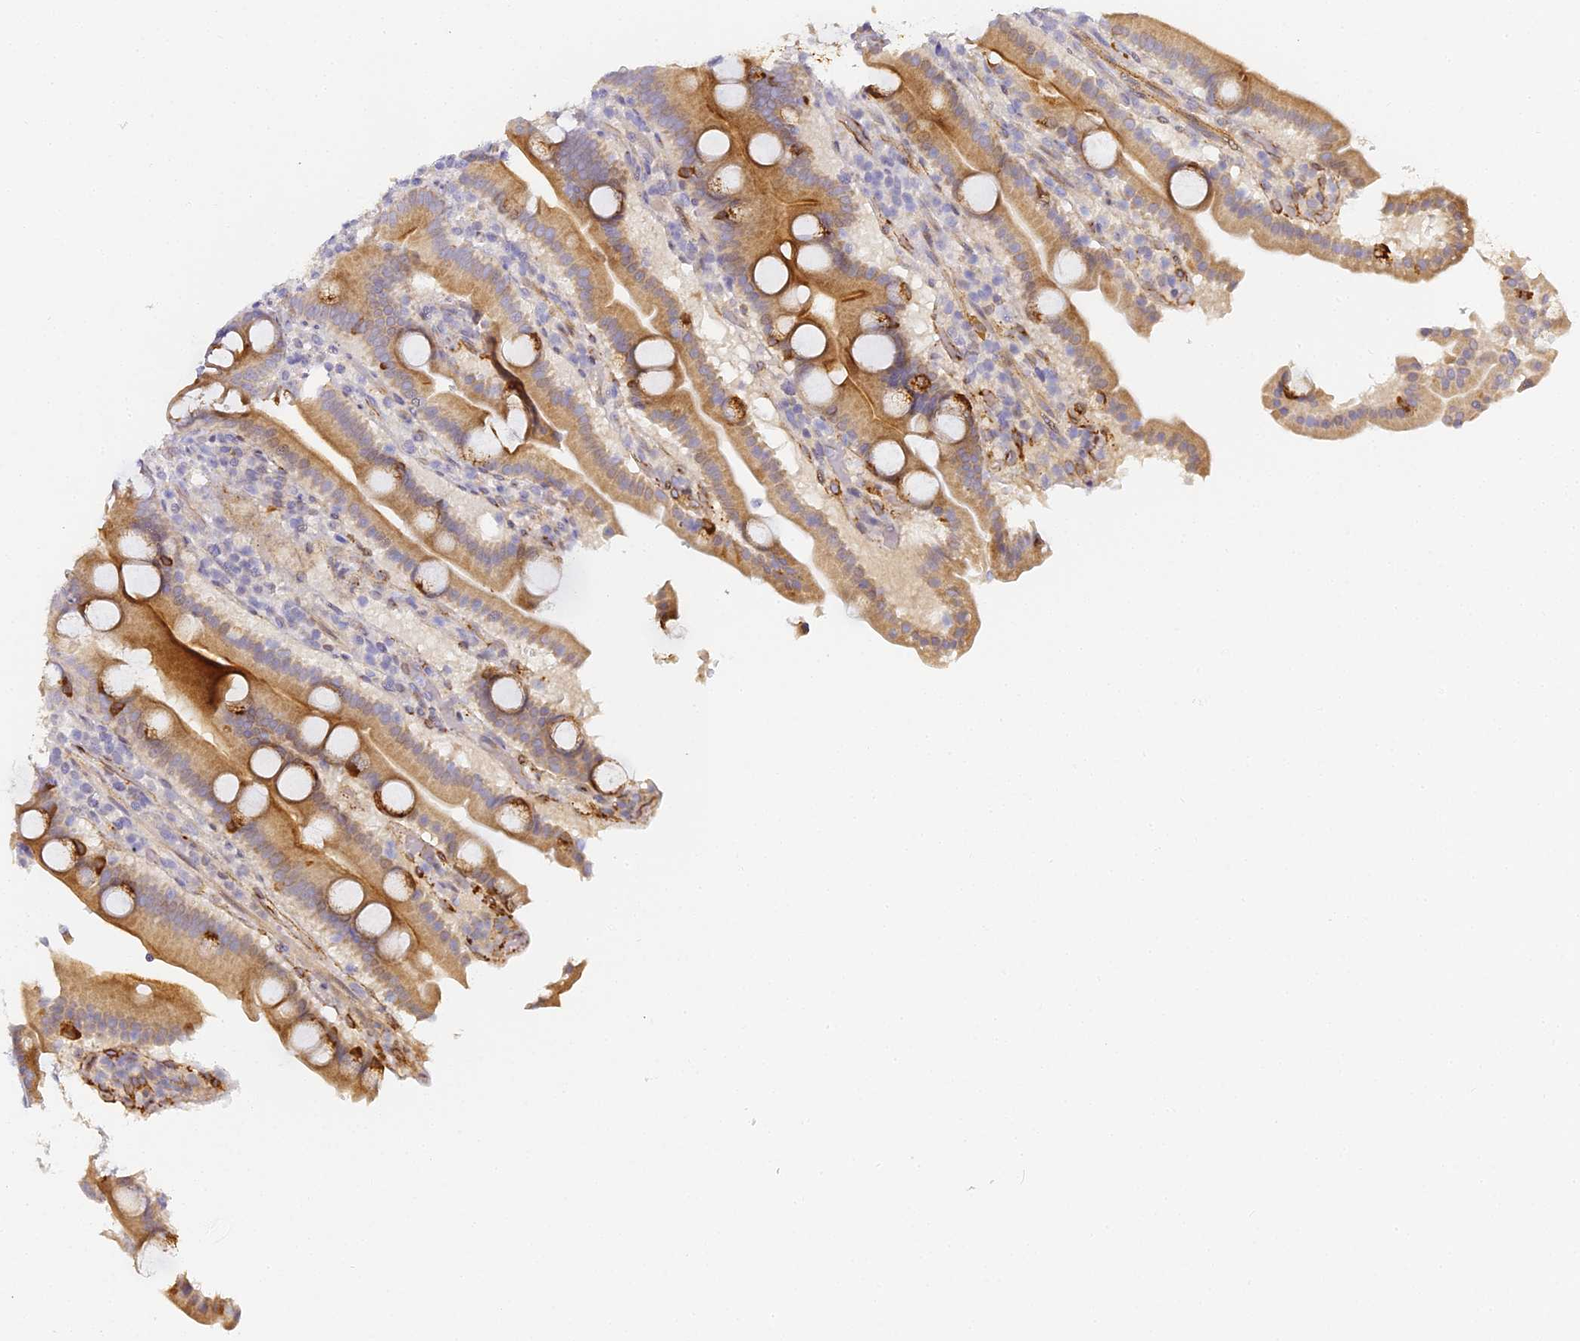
{"staining": {"intensity": "moderate", "quantity": ">75%", "location": "cytoplasmic/membranous"}, "tissue": "duodenum", "cell_type": "Glandular cells", "image_type": "normal", "snomed": [{"axis": "morphology", "description": "Normal tissue, NOS"}, {"axis": "topography", "description": "Duodenum"}], "caption": "Moderate cytoplasmic/membranous protein positivity is appreciated in approximately >75% of glandular cells in duodenum.", "gene": "GJA1", "patient": {"sex": "male", "age": 55}}